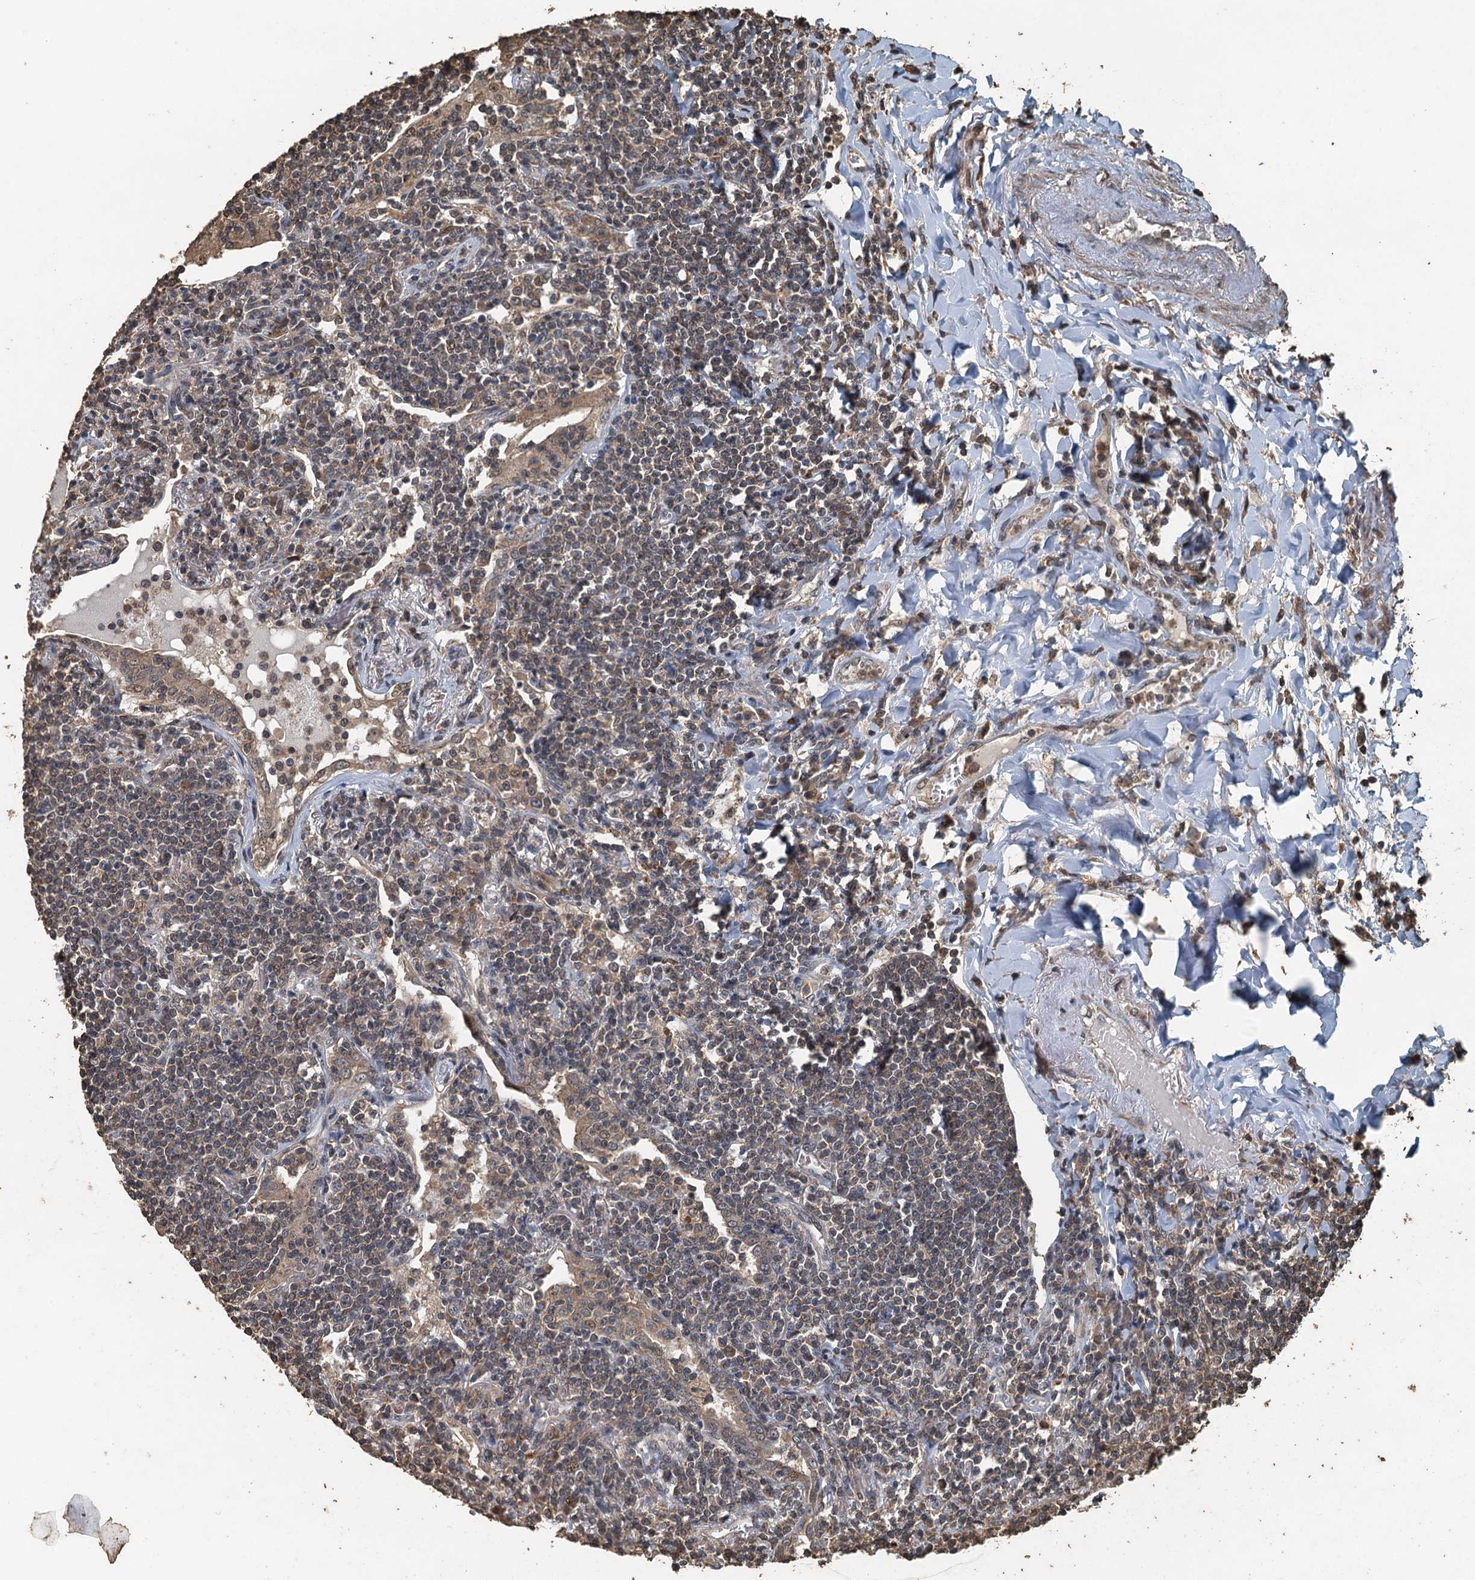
{"staining": {"intensity": "weak", "quantity": "25%-75%", "location": "cytoplasmic/membranous"}, "tissue": "lymphoma", "cell_type": "Tumor cells", "image_type": "cancer", "snomed": [{"axis": "morphology", "description": "Malignant lymphoma, non-Hodgkin's type, Low grade"}, {"axis": "topography", "description": "Lung"}], "caption": "Malignant lymphoma, non-Hodgkin's type (low-grade) stained with DAB (3,3'-diaminobenzidine) immunohistochemistry exhibits low levels of weak cytoplasmic/membranous positivity in approximately 25%-75% of tumor cells.", "gene": "PIGN", "patient": {"sex": "female", "age": 71}}